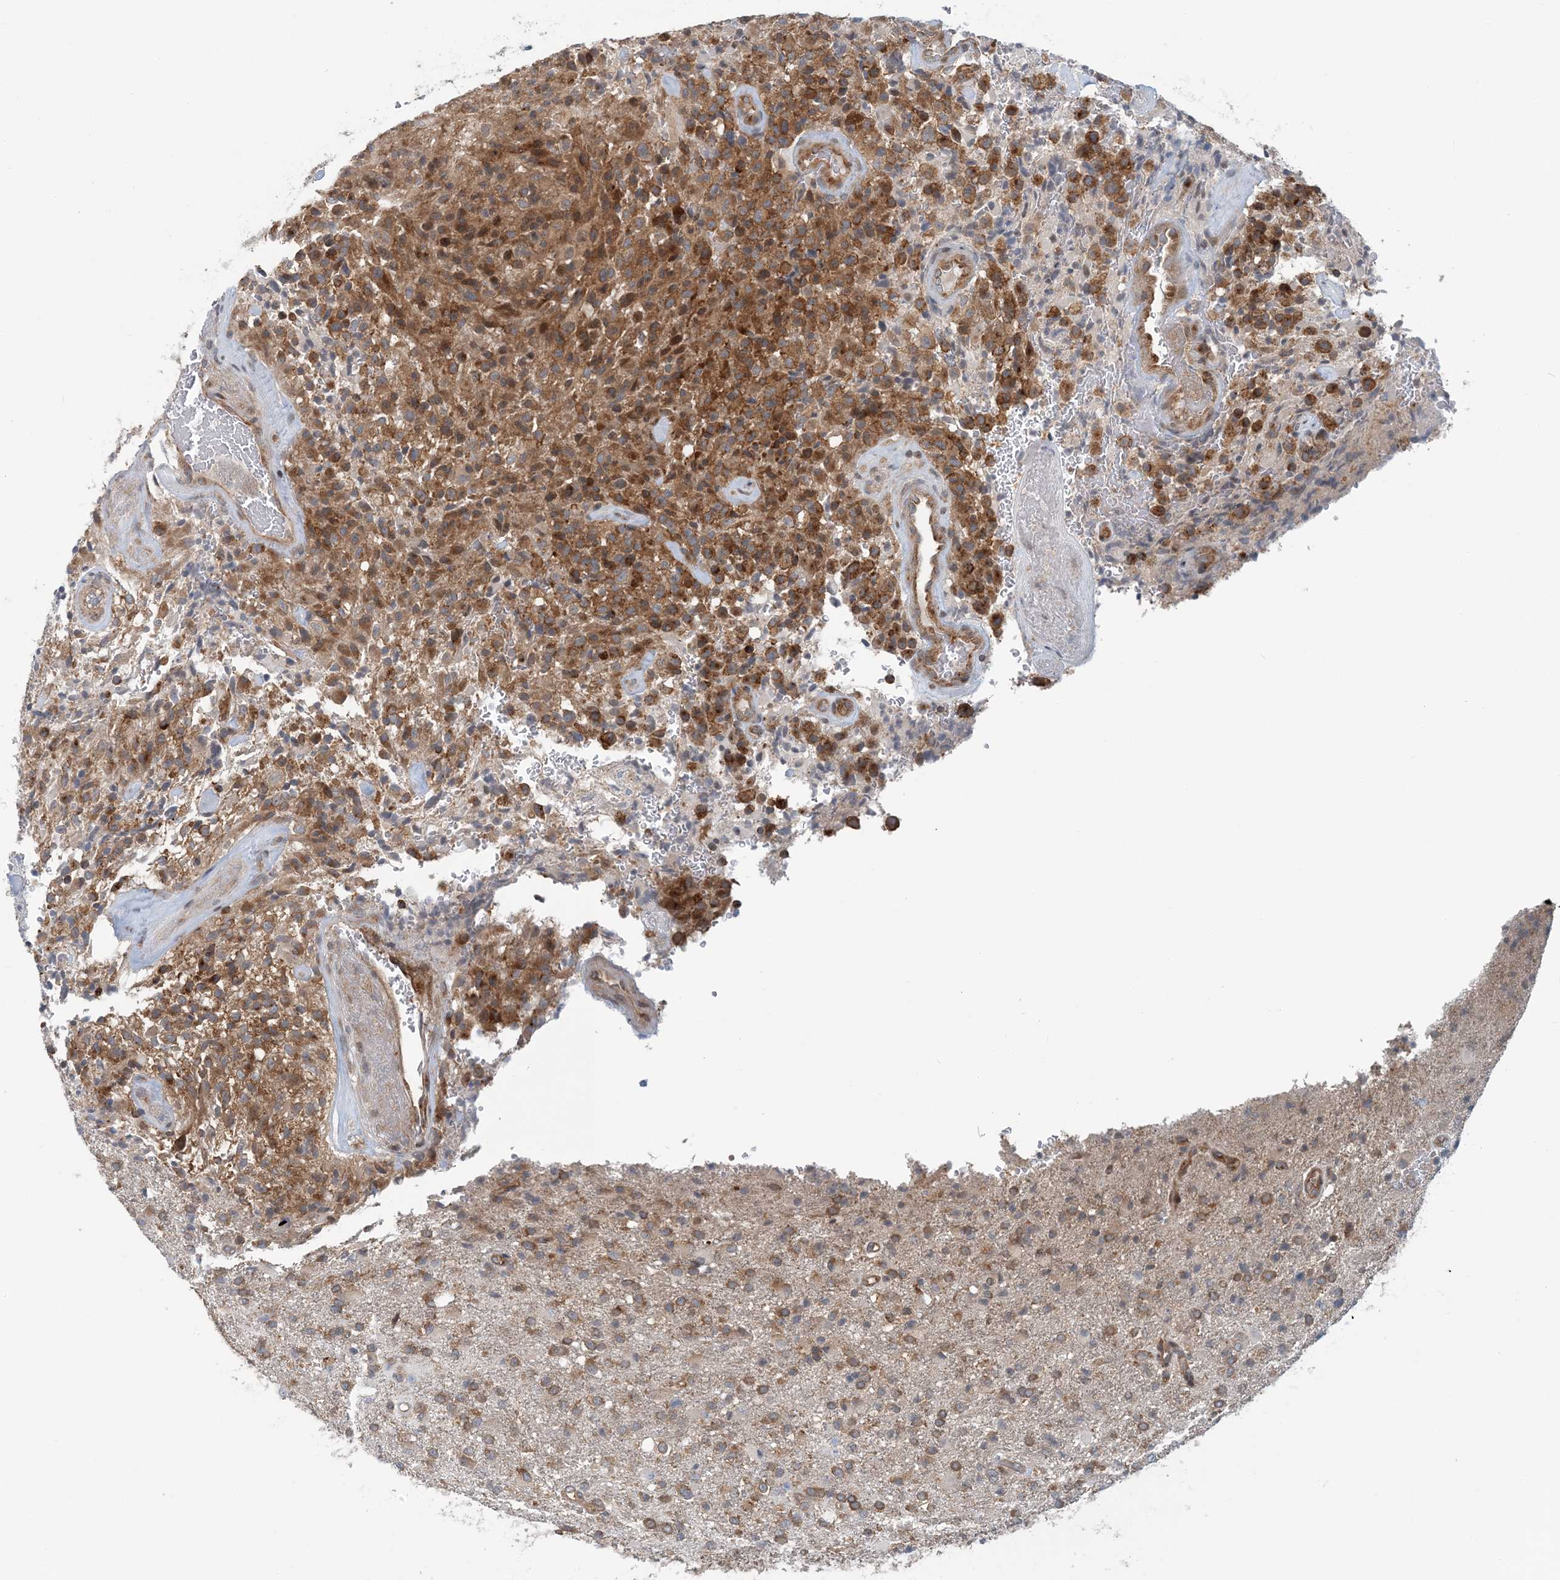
{"staining": {"intensity": "moderate", "quantity": ">75%", "location": "cytoplasmic/membranous"}, "tissue": "glioma", "cell_type": "Tumor cells", "image_type": "cancer", "snomed": [{"axis": "morphology", "description": "Glioma, malignant, High grade"}, {"axis": "topography", "description": "Brain"}], "caption": "A micrograph of malignant glioma (high-grade) stained for a protein reveals moderate cytoplasmic/membranous brown staining in tumor cells. Using DAB (3,3'-diaminobenzidine) (brown) and hematoxylin (blue) stains, captured at high magnification using brightfield microscopy.", "gene": "ATP13A2", "patient": {"sex": "male", "age": 71}}